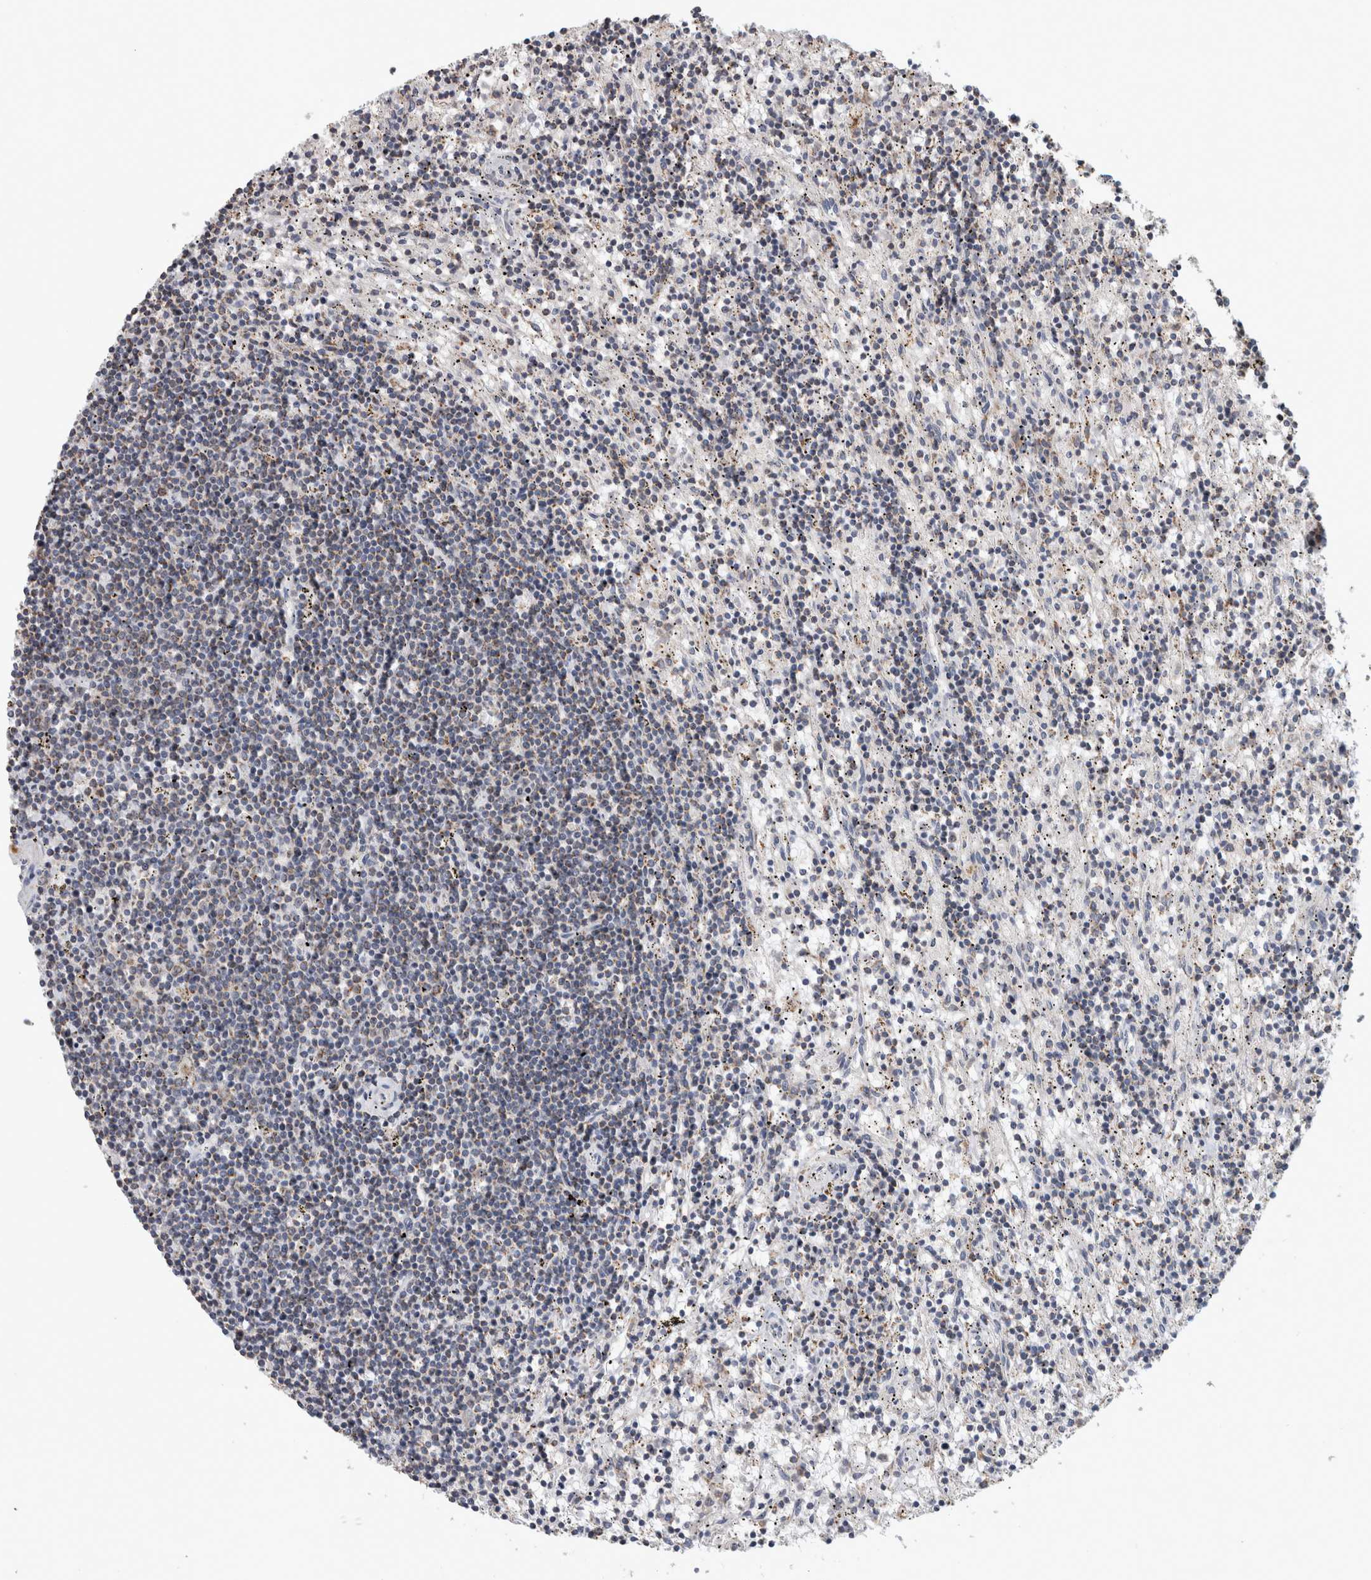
{"staining": {"intensity": "negative", "quantity": "none", "location": "none"}, "tissue": "lymphoma", "cell_type": "Tumor cells", "image_type": "cancer", "snomed": [{"axis": "morphology", "description": "Malignant lymphoma, non-Hodgkin's type, Low grade"}, {"axis": "topography", "description": "Spleen"}], "caption": "A histopathology image of human lymphoma is negative for staining in tumor cells. (DAB (3,3'-diaminobenzidine) IHC, high magnification).", "gene": "ST8SIA1", "patient": {"sex": "male", "age": 76}}